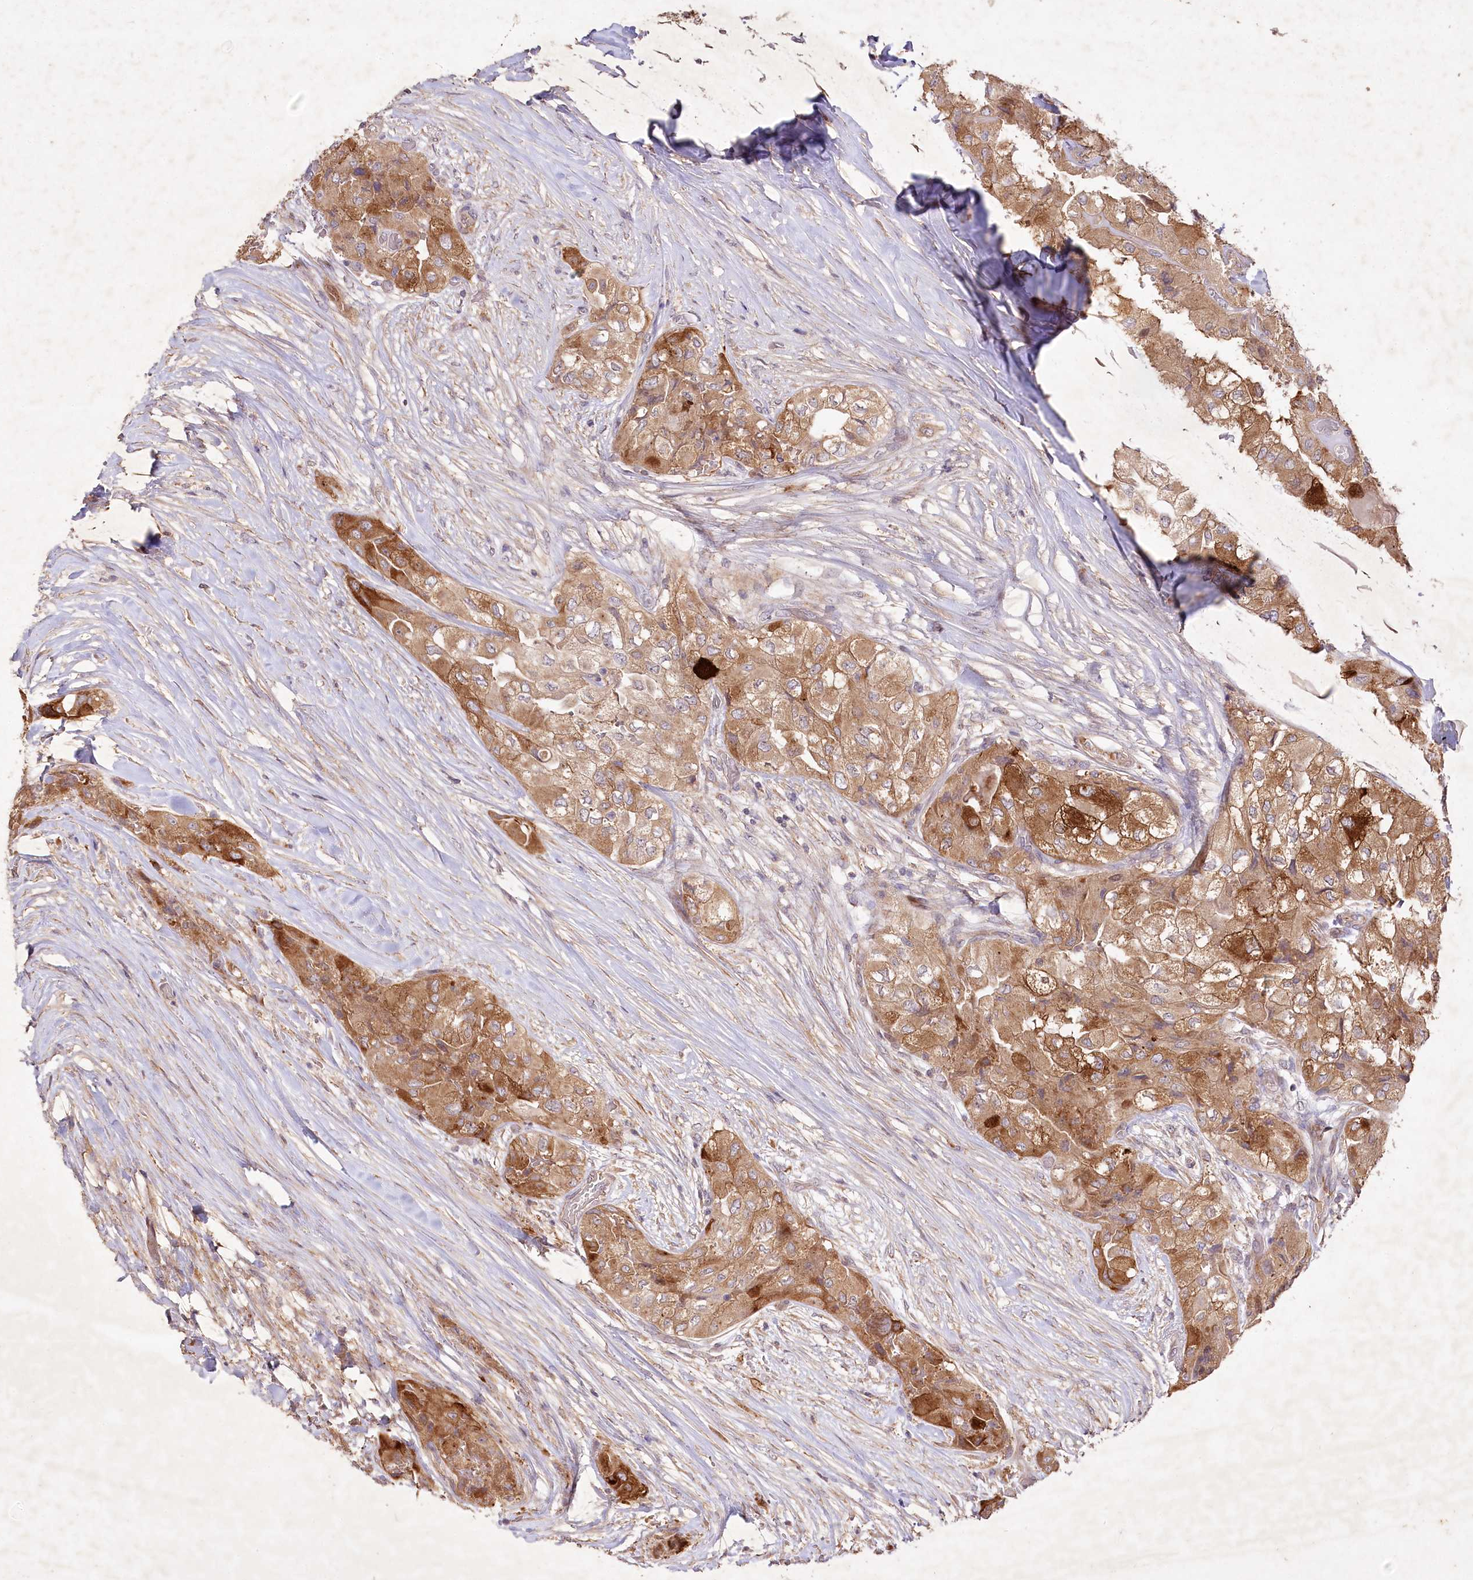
{"staining": {"intensity": "moderate", "quantity": ">75%", "location": "cytoplasmic/membranous"}, "tissue": "thyroid cancer", "cell_type": "Tumor cells", "image_type": "cancer", "snomed": [{"axis": "morphology", "description": "Papillary adenocarcinoma, NOS"}, {"axis": "topography", "description": "Thyroid gland"}], "caption": "Moderate cytoplasmic/membranous positivity for a protein is present in approximately >75% of tumor cells of thyroid cancer using immunohistochemistry.", "gene": "IRAK1BP1", "patient": {"sex": "female", "age": 59}}